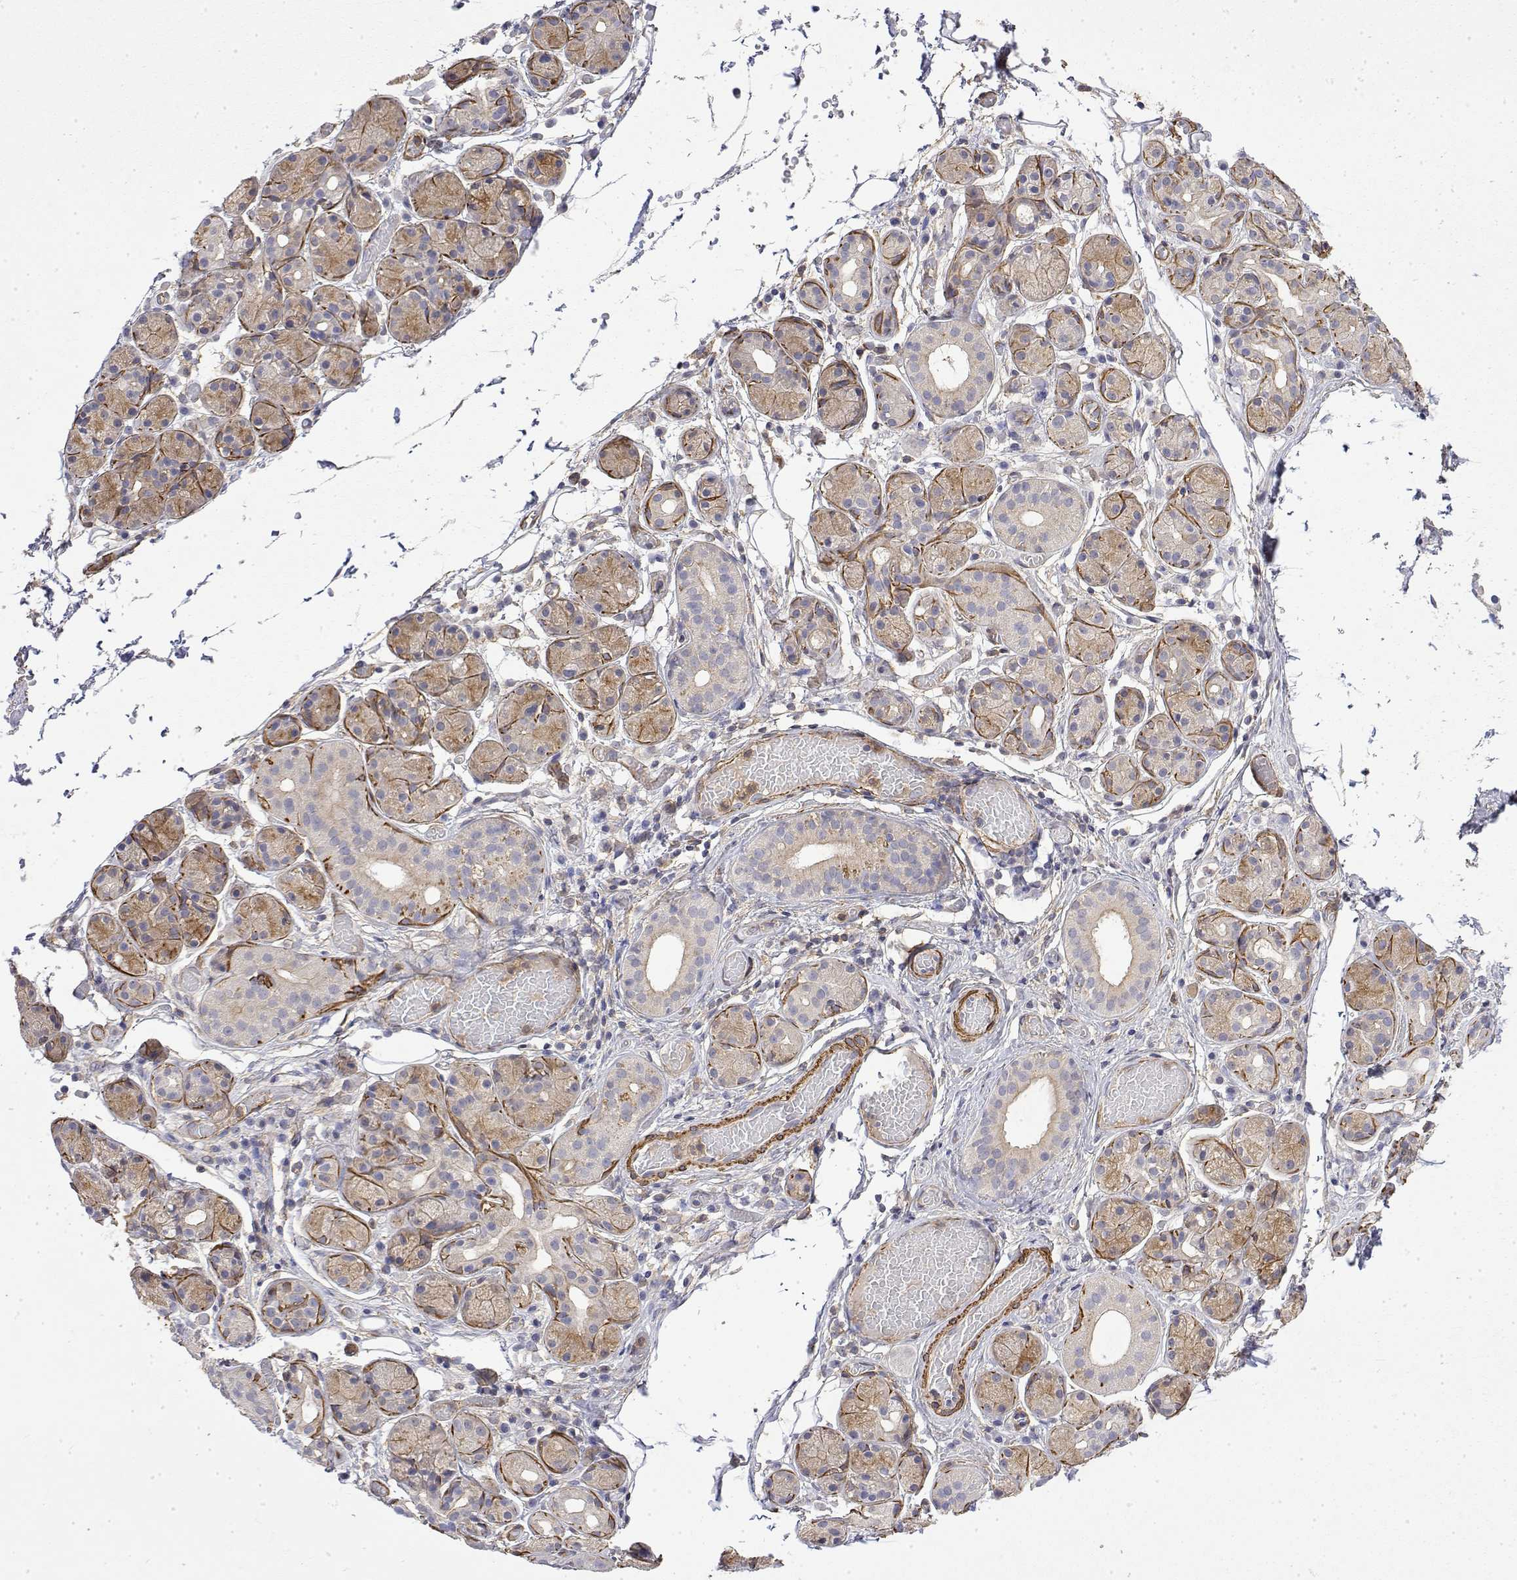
{"staining": {"intensity": "moderate", "quantity": "25%-75%", "location": "cytoplasmic/membranous"}, "tissue": "salivary gland", "cell_type": "Glandular cells", "image_type": "normal", "snomed": [{"axis": "morphology", "description": "Normal tissue, NOS"}, {"axis": "topography", "description": "Salivary gland"}, {"axis": "topography", "description": "Peripheral nerve tissue"}], "caption": "Protein staining by immunohistochemistry (IHC) shows moderate cytoplasmic/membranous staining in about 25%-75% of glandular cells in benign salivary gland.", "gene": "SOWAHD", "patient": {"sex": "male", "age": 71}}